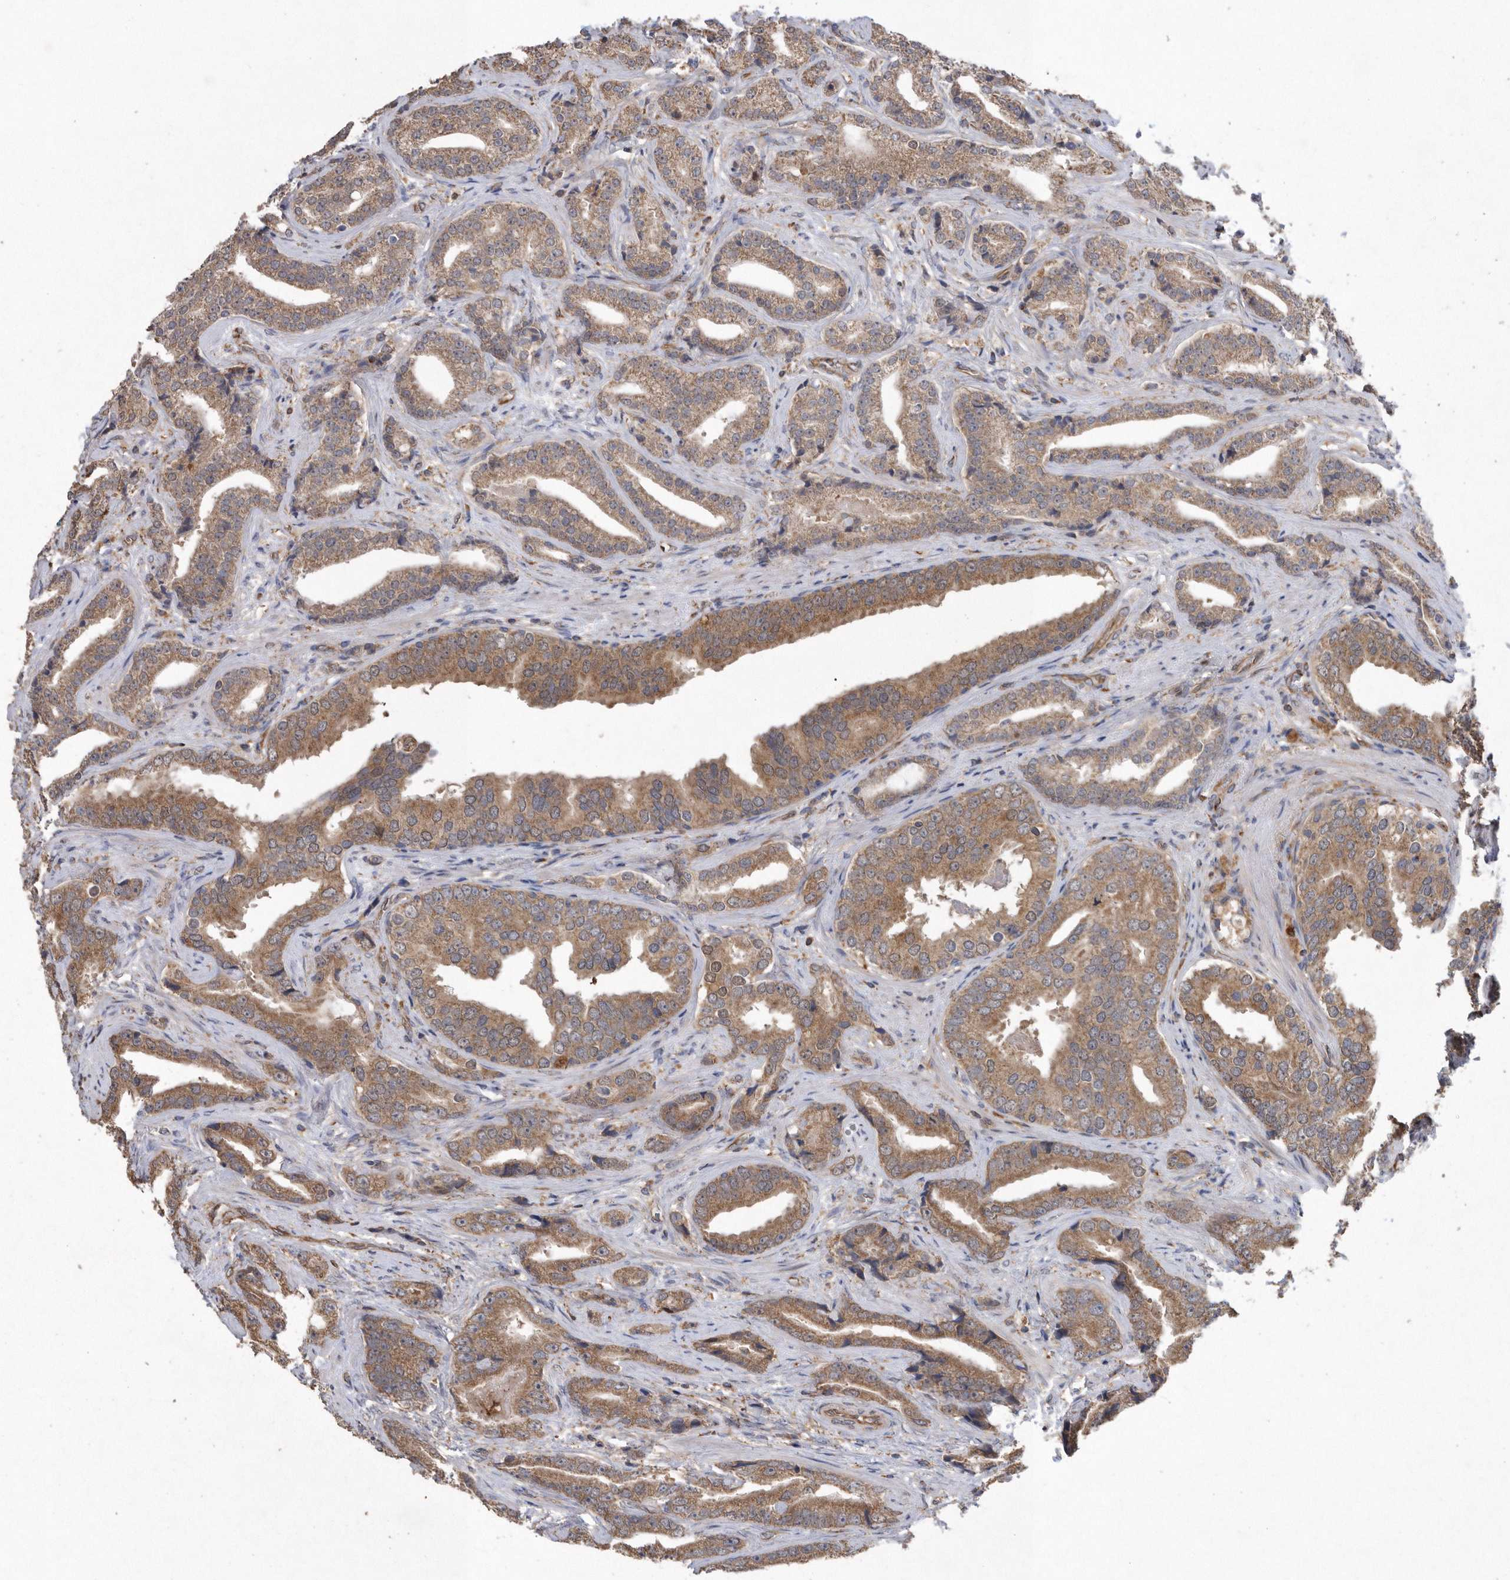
{"staining": {"intensity": "moderate", "quantity": ">75%", "location": "cytoplasmic/membranous"}, "tissue": "prostate cancer", "cell_type": "Tumor cells", "image_type": "cancer", "snomed": [{"axis": "morphology", "description": "Adenocarcinoma, Low grade"}, {"axis": "topography", "description": "Prostate"}], "caption": "Protein expression analysis of human prostate cancer (adenocarcinoma (low-grade)) reveals moderate cytoplasmic/membranous expression in approximately >75% of tumor cells. (IHC, brightfield microscopy, high magnification).", "gene": "PON2", "patient": {"sex": "male", "age": 67}}